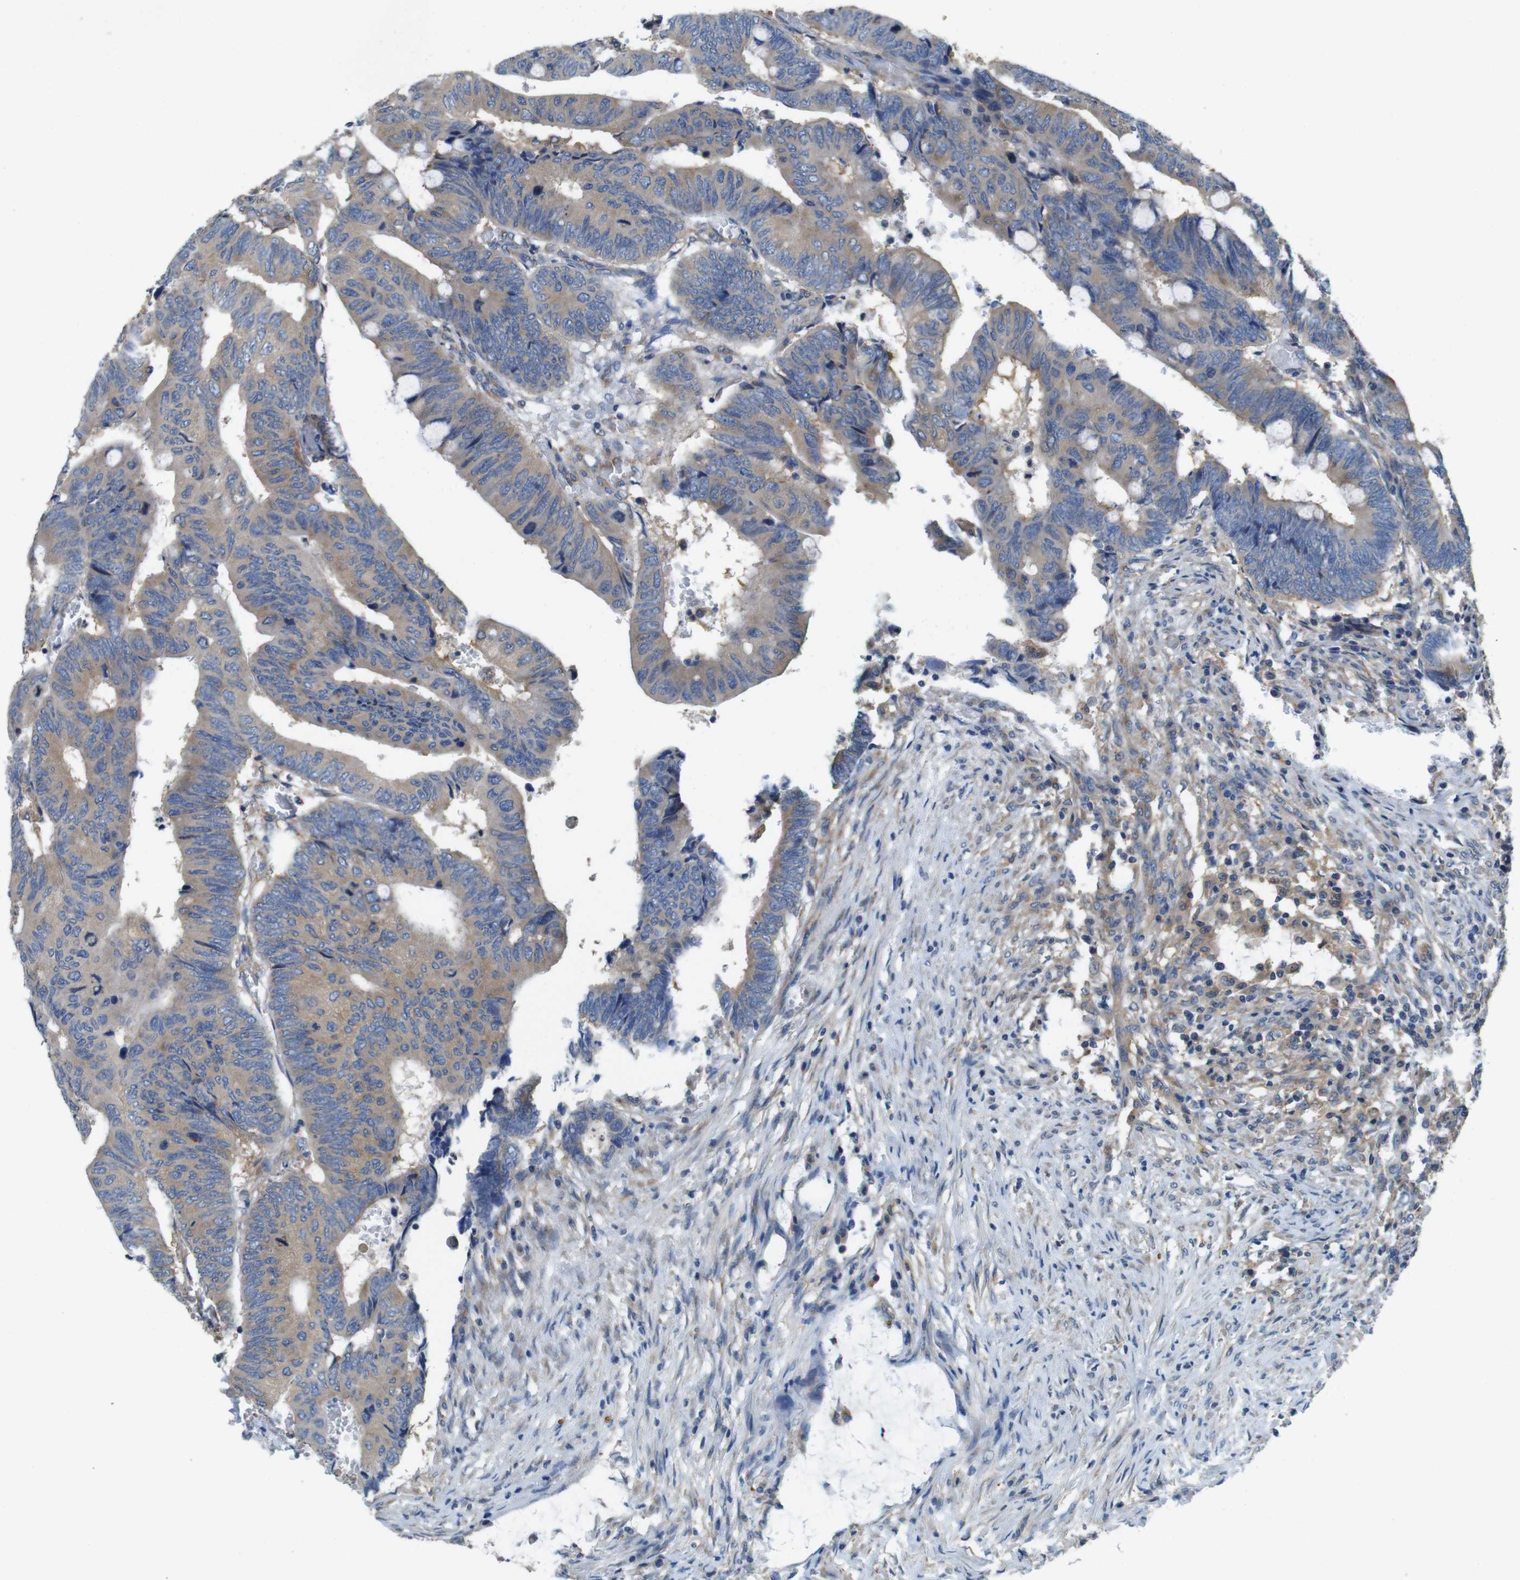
{"staining": {"intensity": "weak", "quantity": ">75%", "location": "cytoplasmic/membranous"}, "tissue": "colorectal cancer", "cell_type": "Tumor cells", "image_type": "cancer", "snomed": [{"axis": "morphology", "description": "Normal tissue, NOS"}, {"axis": "morphology", "description": "Adenocarcinoma, NOS"}, {"axis": "topography", "description": "Rectum"}, {"axis": "topography", "description": "Peripheral nerve tissue"}], "caption": "DAB immunohistochemical staining of human adenocarcinoma (colorectal) shows weak cytoplasmic/membranous protein expression in approximately >75% of tumor cells. Ihc stains the protein in brown and the nuclei are stained blue.", "gene": "DCTN1", "patient": {"sex": "male", "age": 92}}